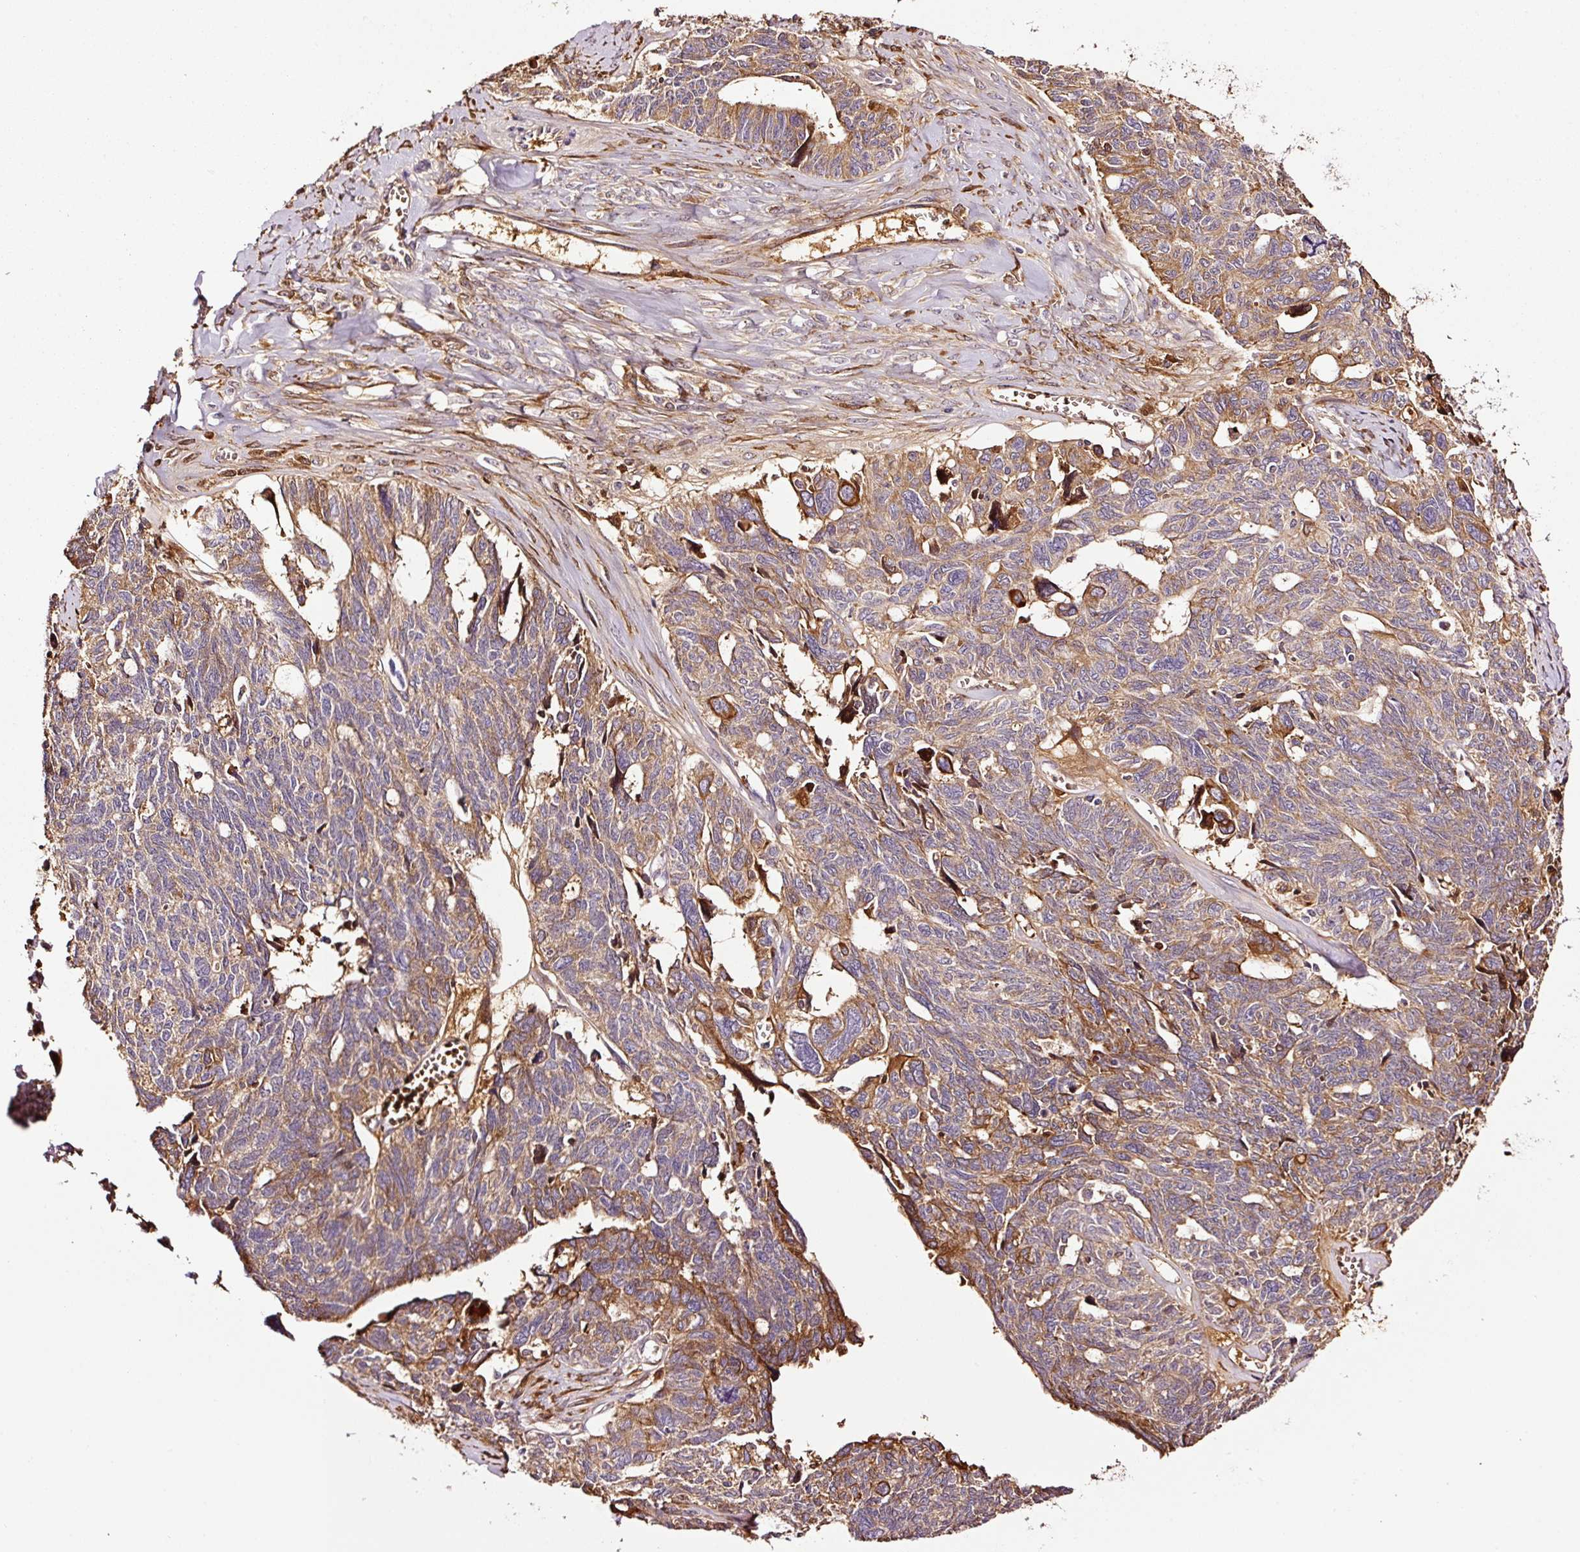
{"staining": {"intensity": "strong", "quantity": "25%-75%", "location": "cytoplasmic/membranous"}, "tissue": "ovarian cancer", "cell_type": "Tumor cells", "image_type": "cancer", "snomed": [{"axis": "morphology", "description": "Cystadenocarcinoma, serous, NOS"}, {"axis": "topography", "description": "Ovary"}], "caption": "This micrograph reveals IHC staining of human ovarian serous cystadenocarcinoma, with high strong cytoplasmic/membranous staining in approximately 25%-75% of tumor cells.", "gene": "PGLYRP2", "patient": {"sex": "female", "age": 79}}